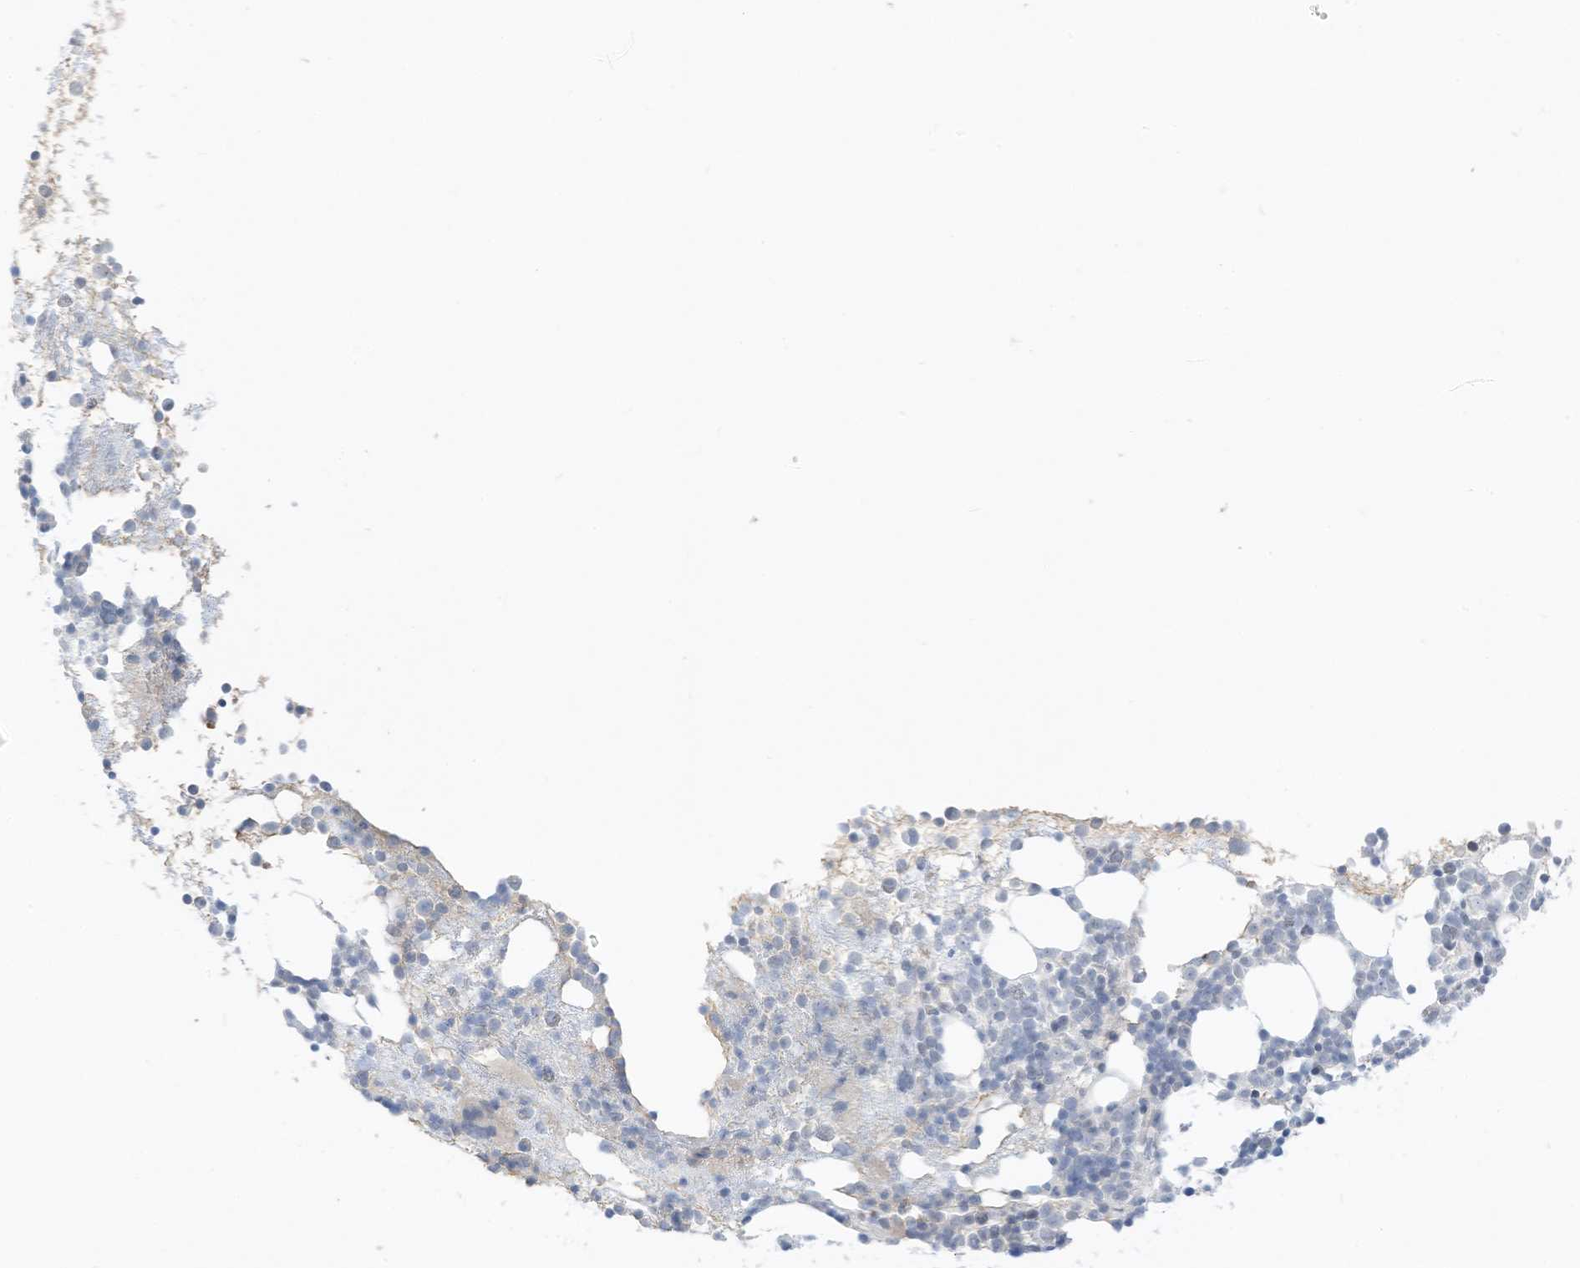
{"staining": {"intensity": "negative", "quantity": "none", "location": "none"}, "tissue": "bone marrow", "cell_type": "Hematopoietic cells", "image_type": "normal", "snomed": [{"axis": "morphology", "description": "Normal tissue, NOS"}, {"axis": "topography", "description": "Bone marrow"}], "caption": "Immunohistochemistry (IHC) photomicrograph of unremarkable bone marrow stained for a protein (brown), which displays no expression in hematopoietic cells.", "gene": "ASPRV1", "patient": {"sex": "female", "age": 57}}